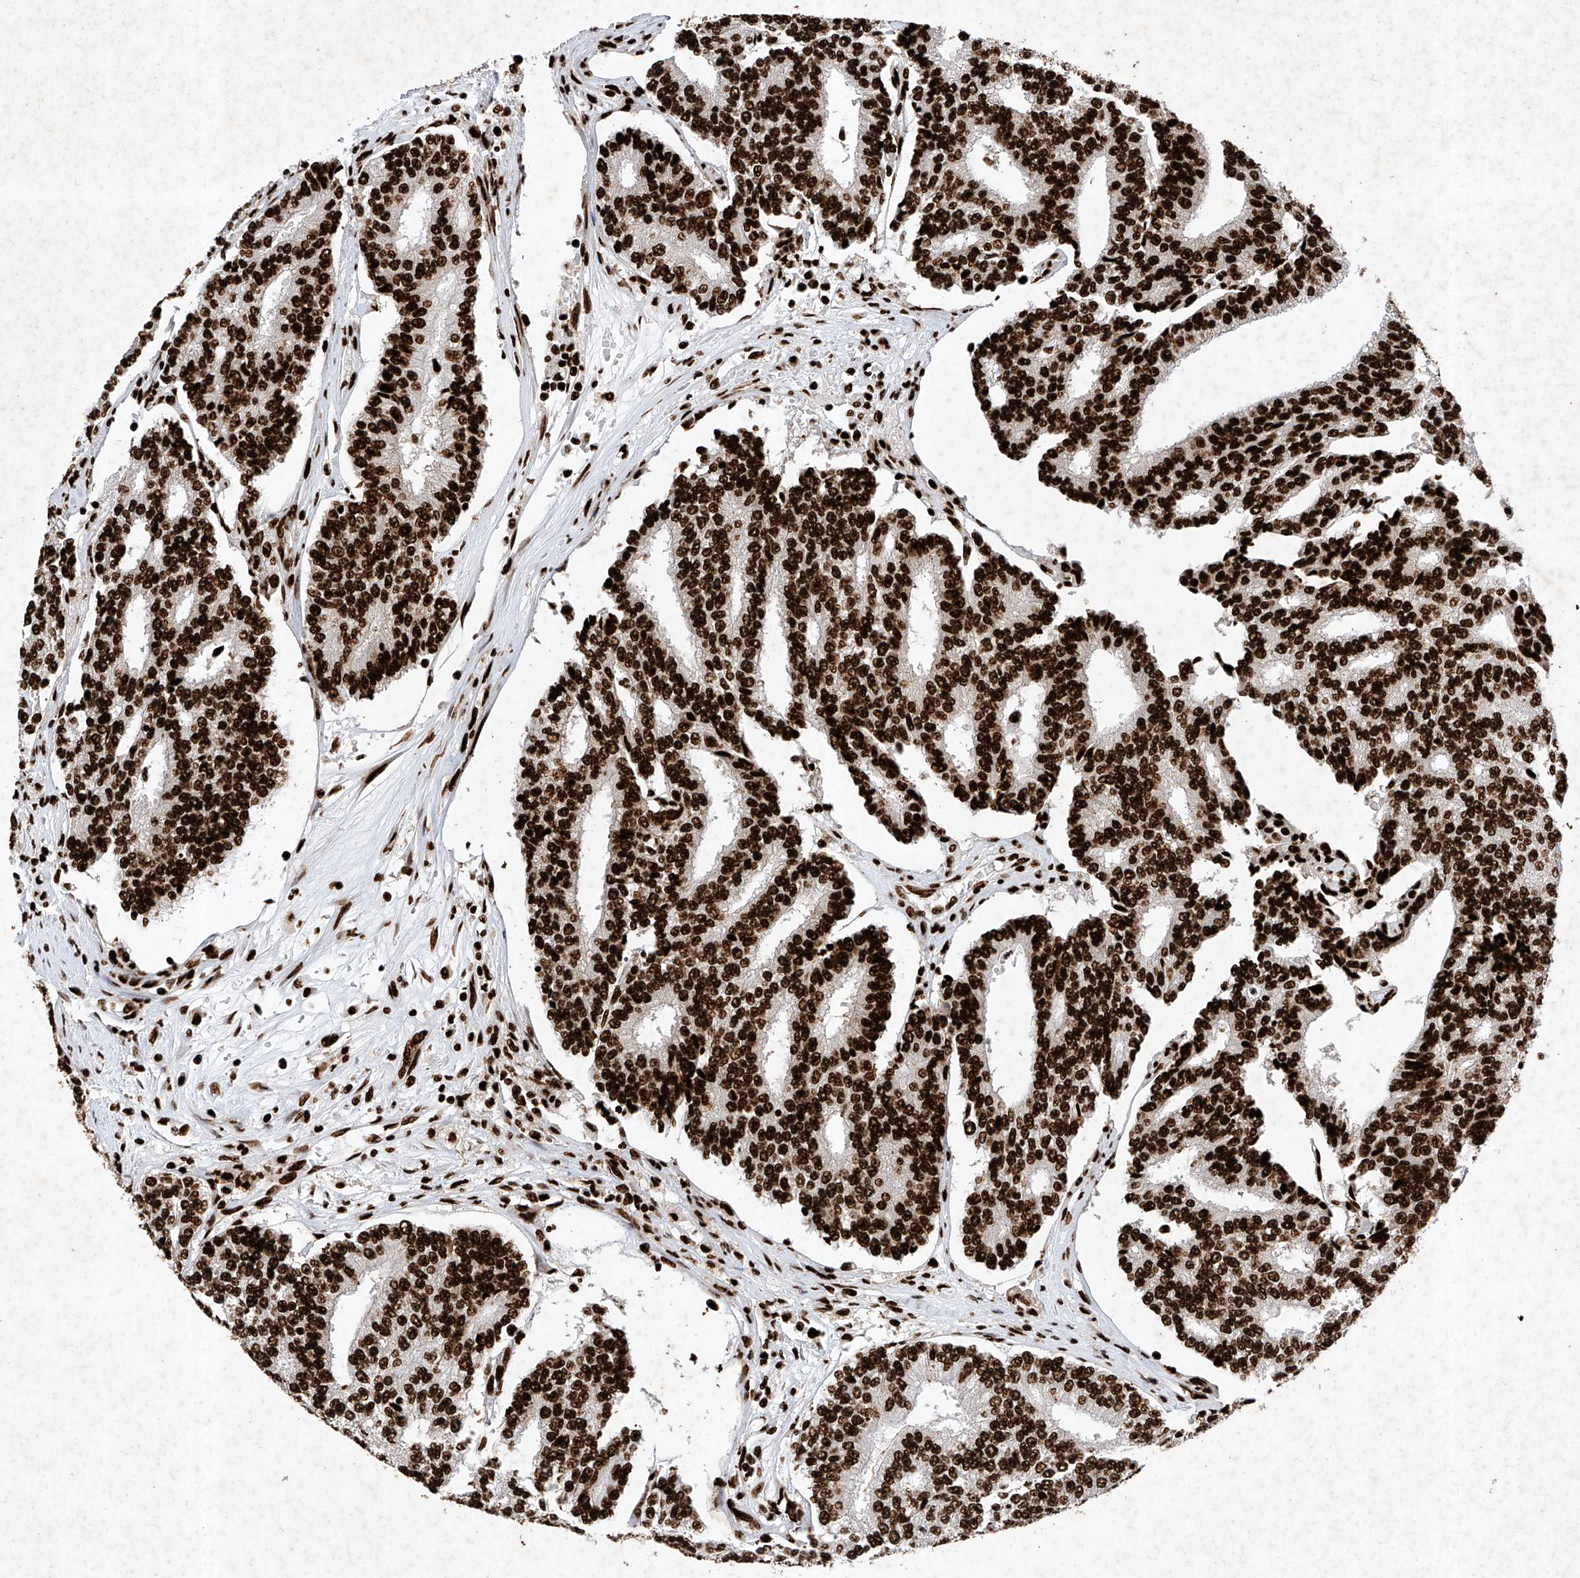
{"staining": {"intensity": "strong", "quantity": ">75%", "location": "nuclear"}, "tissue": "prostate cancer", "cell_type": "Tumor cells", "image_type": "cancer", "snomed": [{"axis": "morphology", "description": "Normal tissue, NOS"}, {"axis": "morphology", "description": "Adenocarcinoma, High grade"}, {"axis": "topography", "description": "Prostate"}, {"axis": "topography", "description": "Seminal veicle"}], "caption": "Protein positivity by immunohistochemistry displays strong nuclear positivity in approximately >75% of tumor cells in prostate adenocarcinoma (high-grade).", "gene": "SRSF6", "patient": {"sex": "male", "age": 55}}